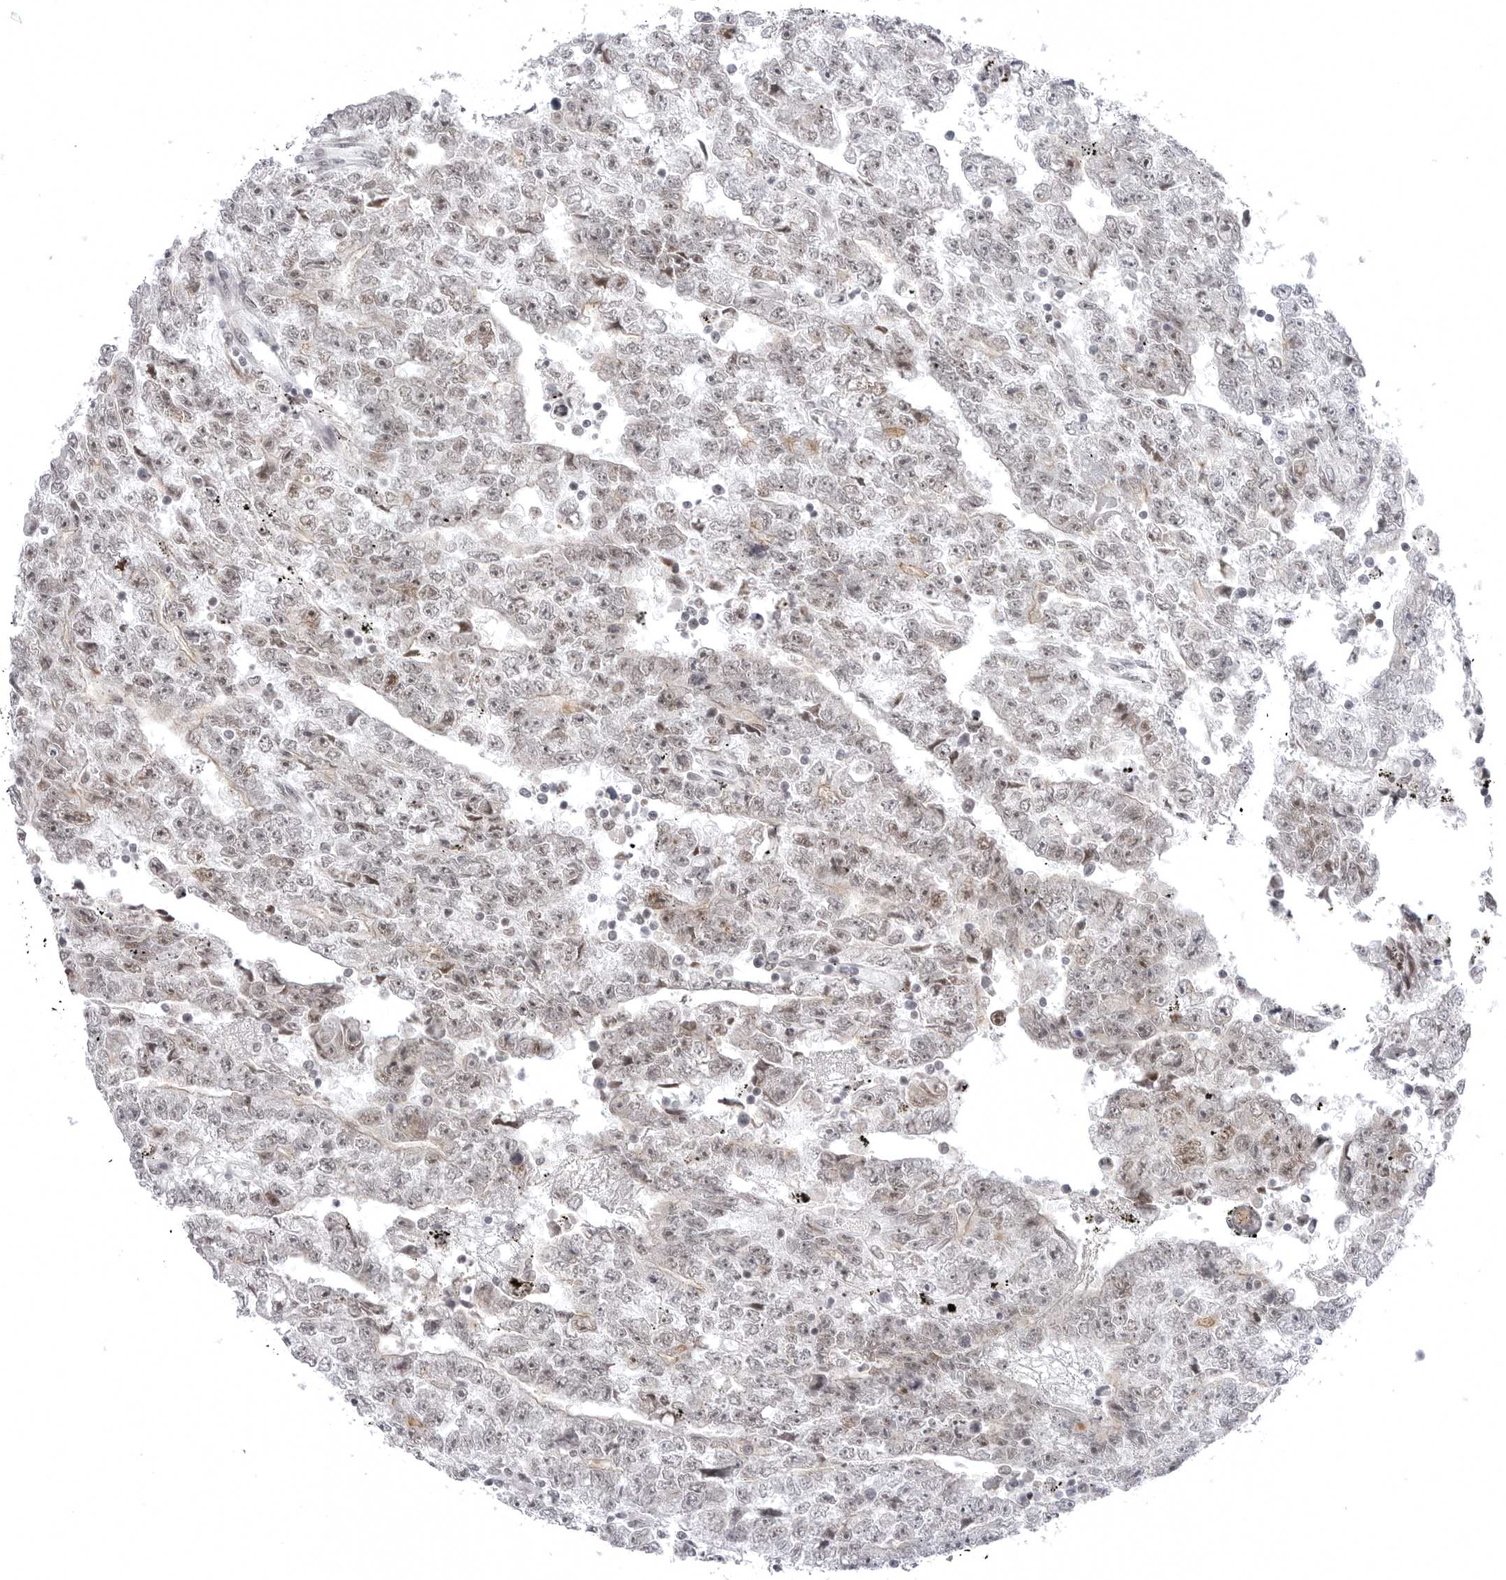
{"staining": {"intensity": "weak", "quantity": "<25%", "location": "cytoplasmic/membranous,nuclear"}, "tissue": "testis cancer", "cell_type": "Tumor cells", "image_type": "cancer", "snomed": [{"axis": "morphology", "description": "Carcinoma, Embryonal, NOS"}, {"axis": "topography", "description": "Testis"}], "caption": "Photomicrograph shows no protein staining in tumor cells of embryonal carcinoma (testis) tissue.", "gene": "PTK2B", "patient": {"sex": "male", "age": 25}}